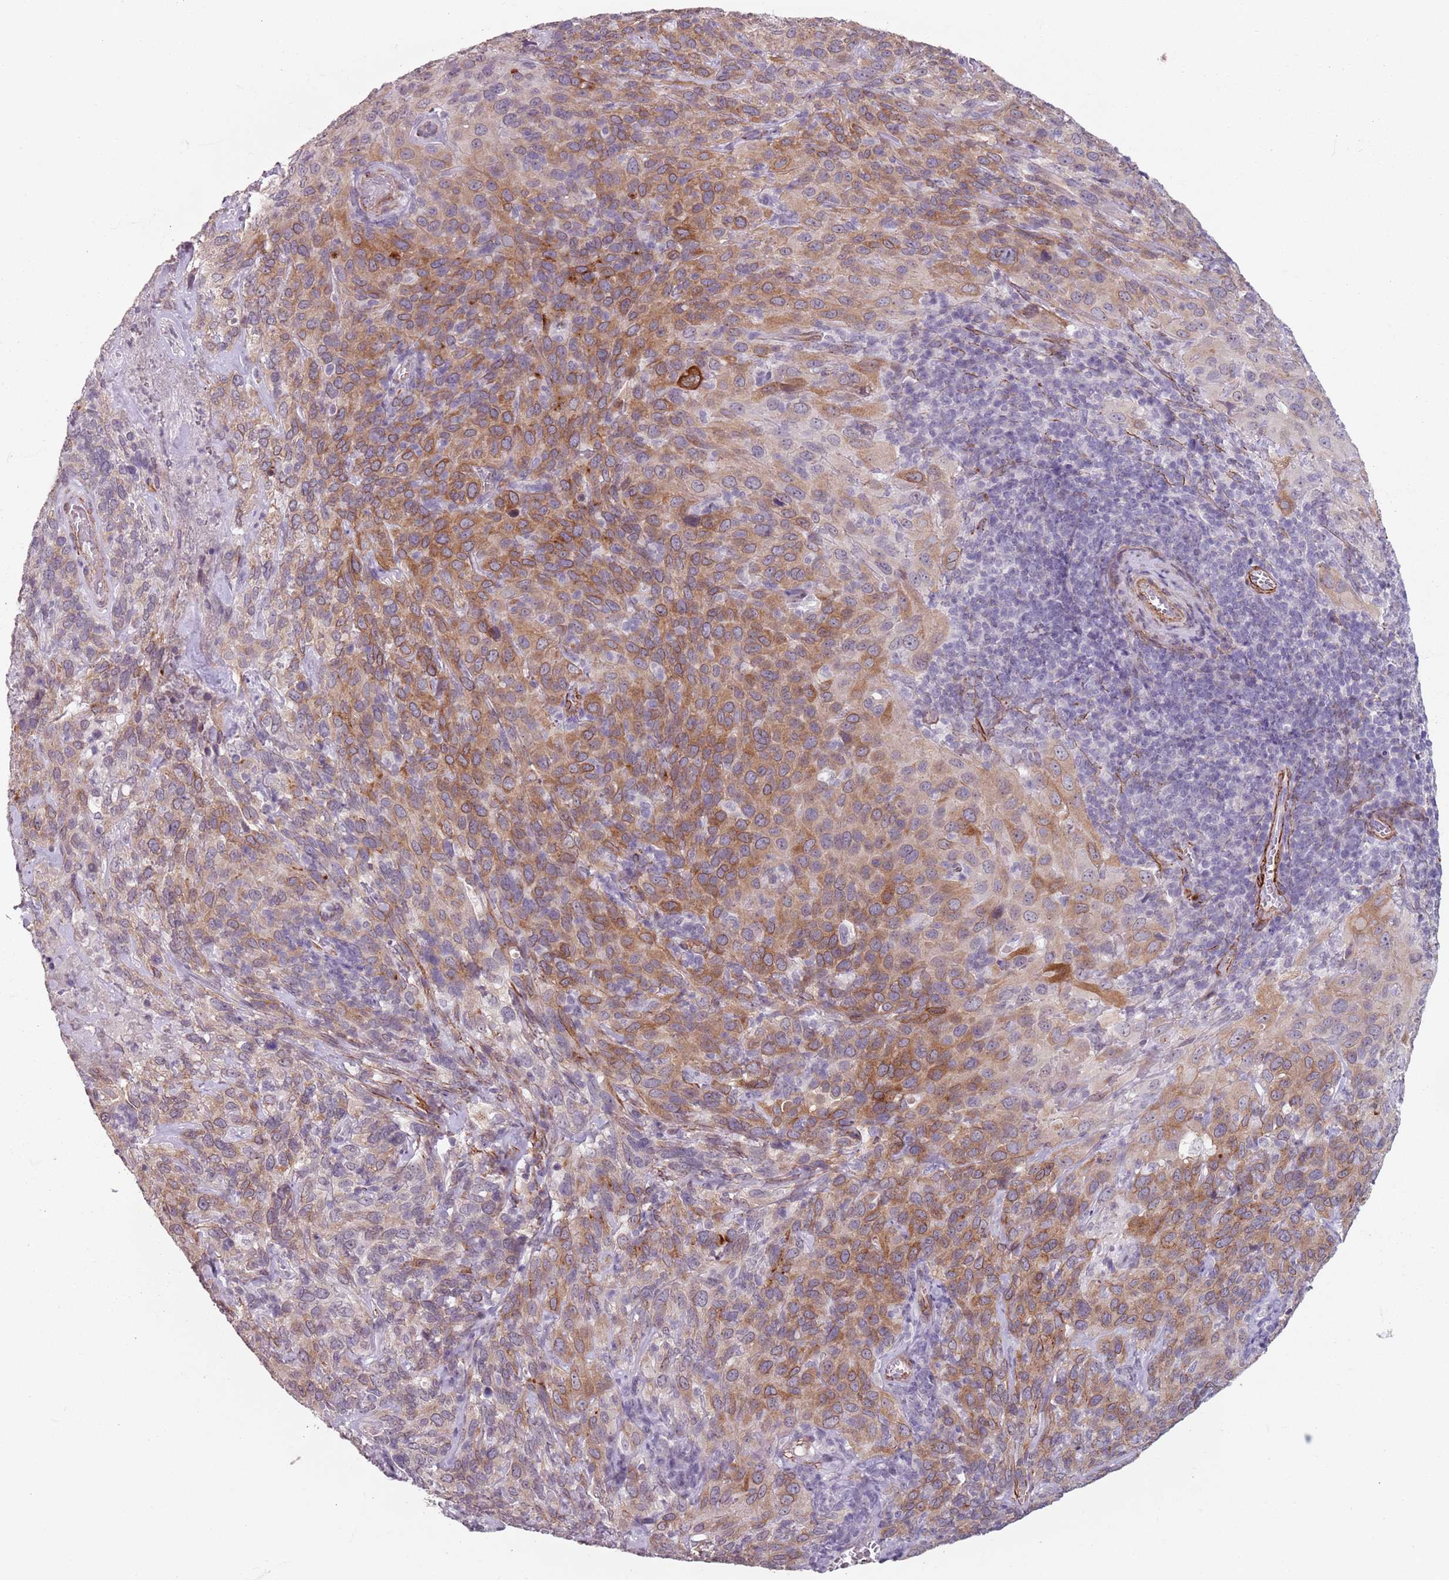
{"staining": {"intensity": "moderate", "quantity": ">75%", "location": "cytoplasmic/membranous"}, "tissue": "cervical cancer", "cell_type": "Tumor cells", "image_type": "cancer", "snomed": [{"axis": "morphology", "description": "Squamous cell carcinoma, NOS"}, {"axis": "topography", "description": "Cervix"}], "caption": "This photomicrograph shows immunohistochemistry (IHC) staining of cervical cancer (squamous cell carcinoma), with medium moderate cytoplasmic/membranous expression in about >75% of tumor cells.", "gene": "TMC4", "patient": {"sex": "female", "age": 51}}